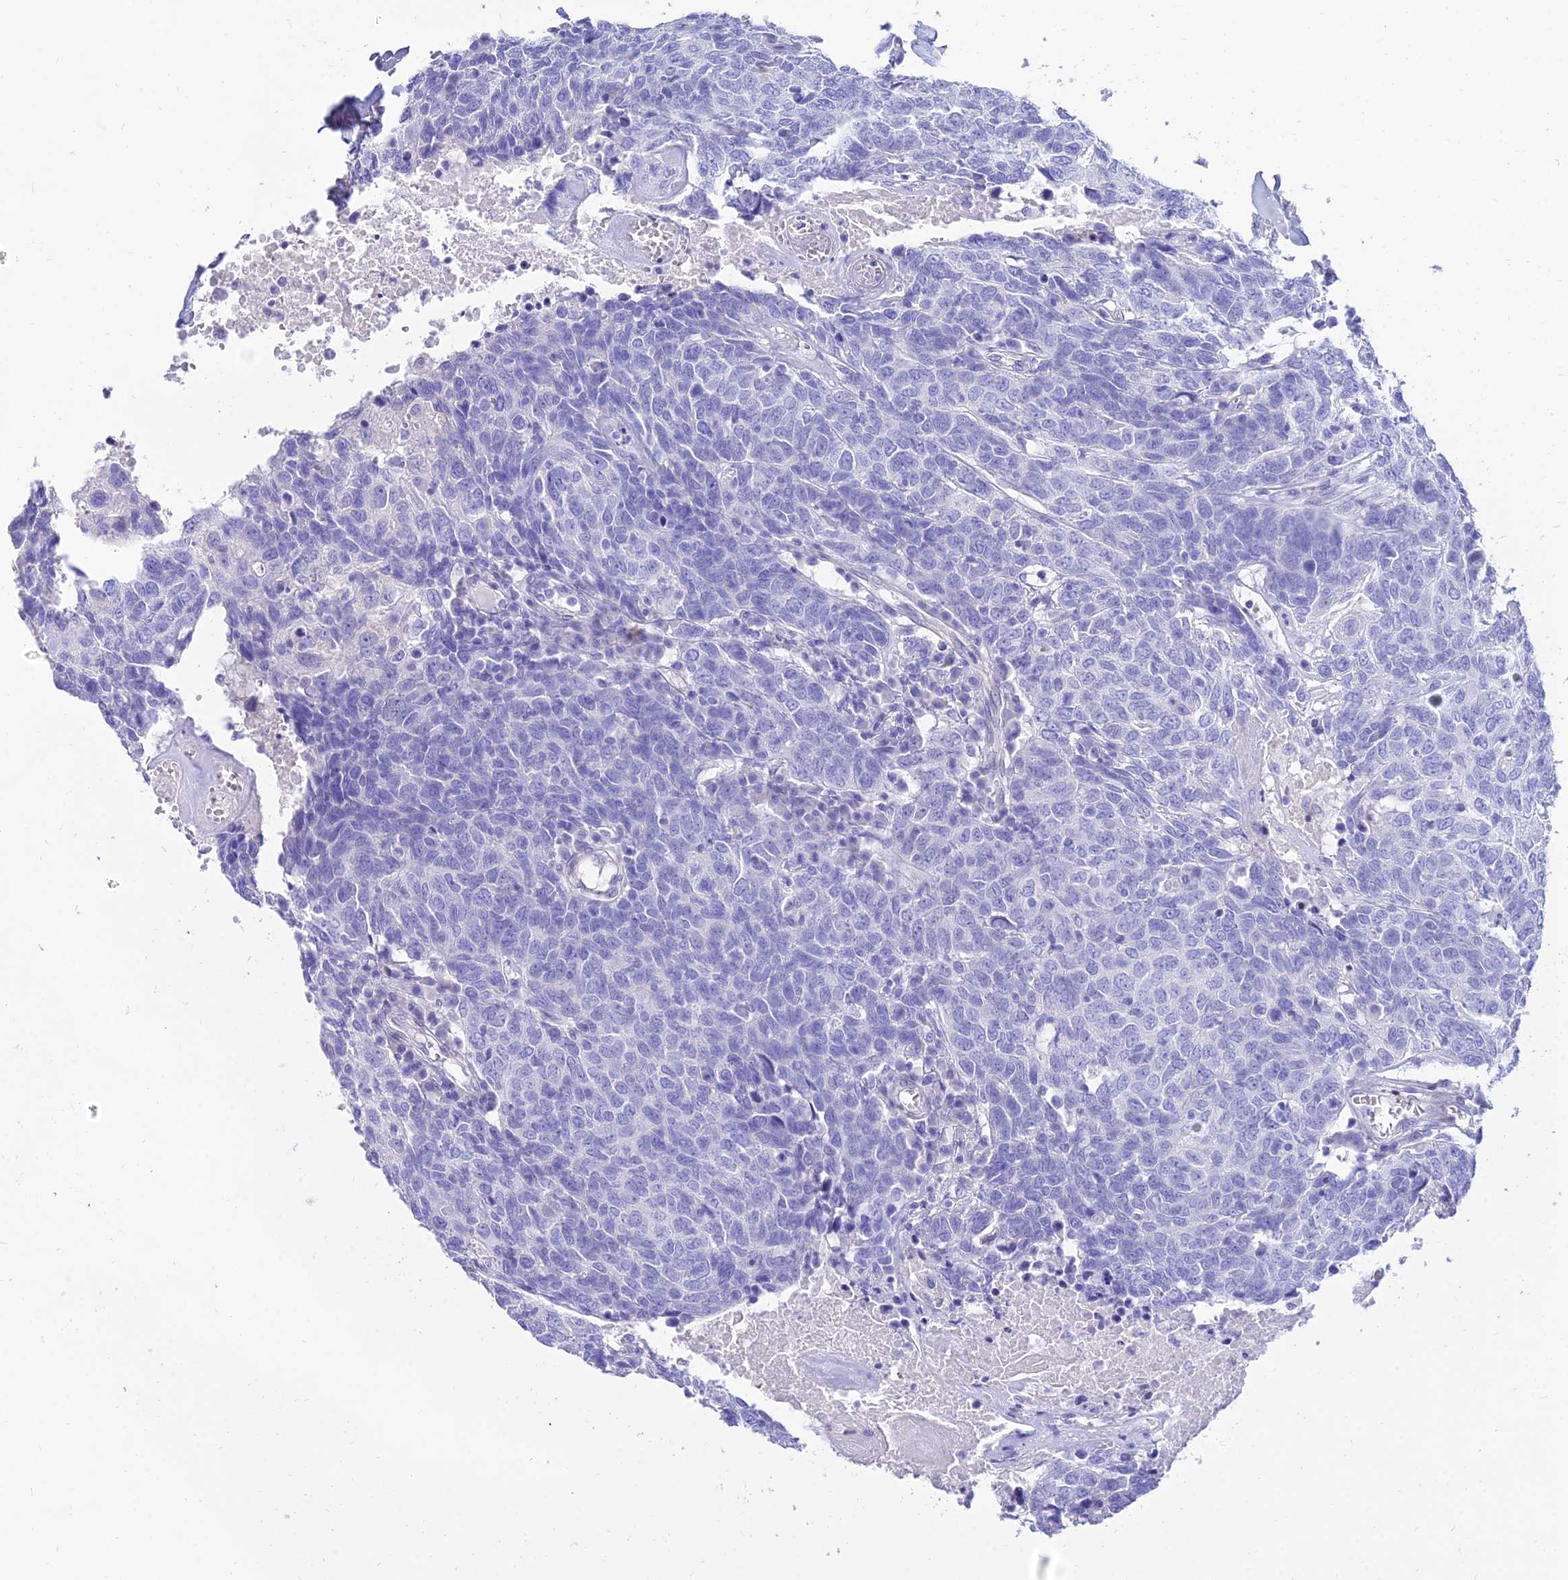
{"staining": {"intensity": "negative", "quantity": "none", "location": "none"}, "tissue": "head and neck cancer", "cell_type": "Tumor cells", "image_type": "cancer", "snomed": [{"axis": "morphology", "description": "Squamous cell carcinoma, NOS"}, {"axis": "topography", "description": "Head-Neck"}], "caption": "Image shows no significant protein expression in tumor cells of head and neck squamous cell carcinoma. The staining is performed using DAB (3,3'-diaminobenzidine) brown chromogen with nuclei counter-stained in using hematoxylin.", "gene": "TAC3", "patient": {"sex": "male", "age": 66}}